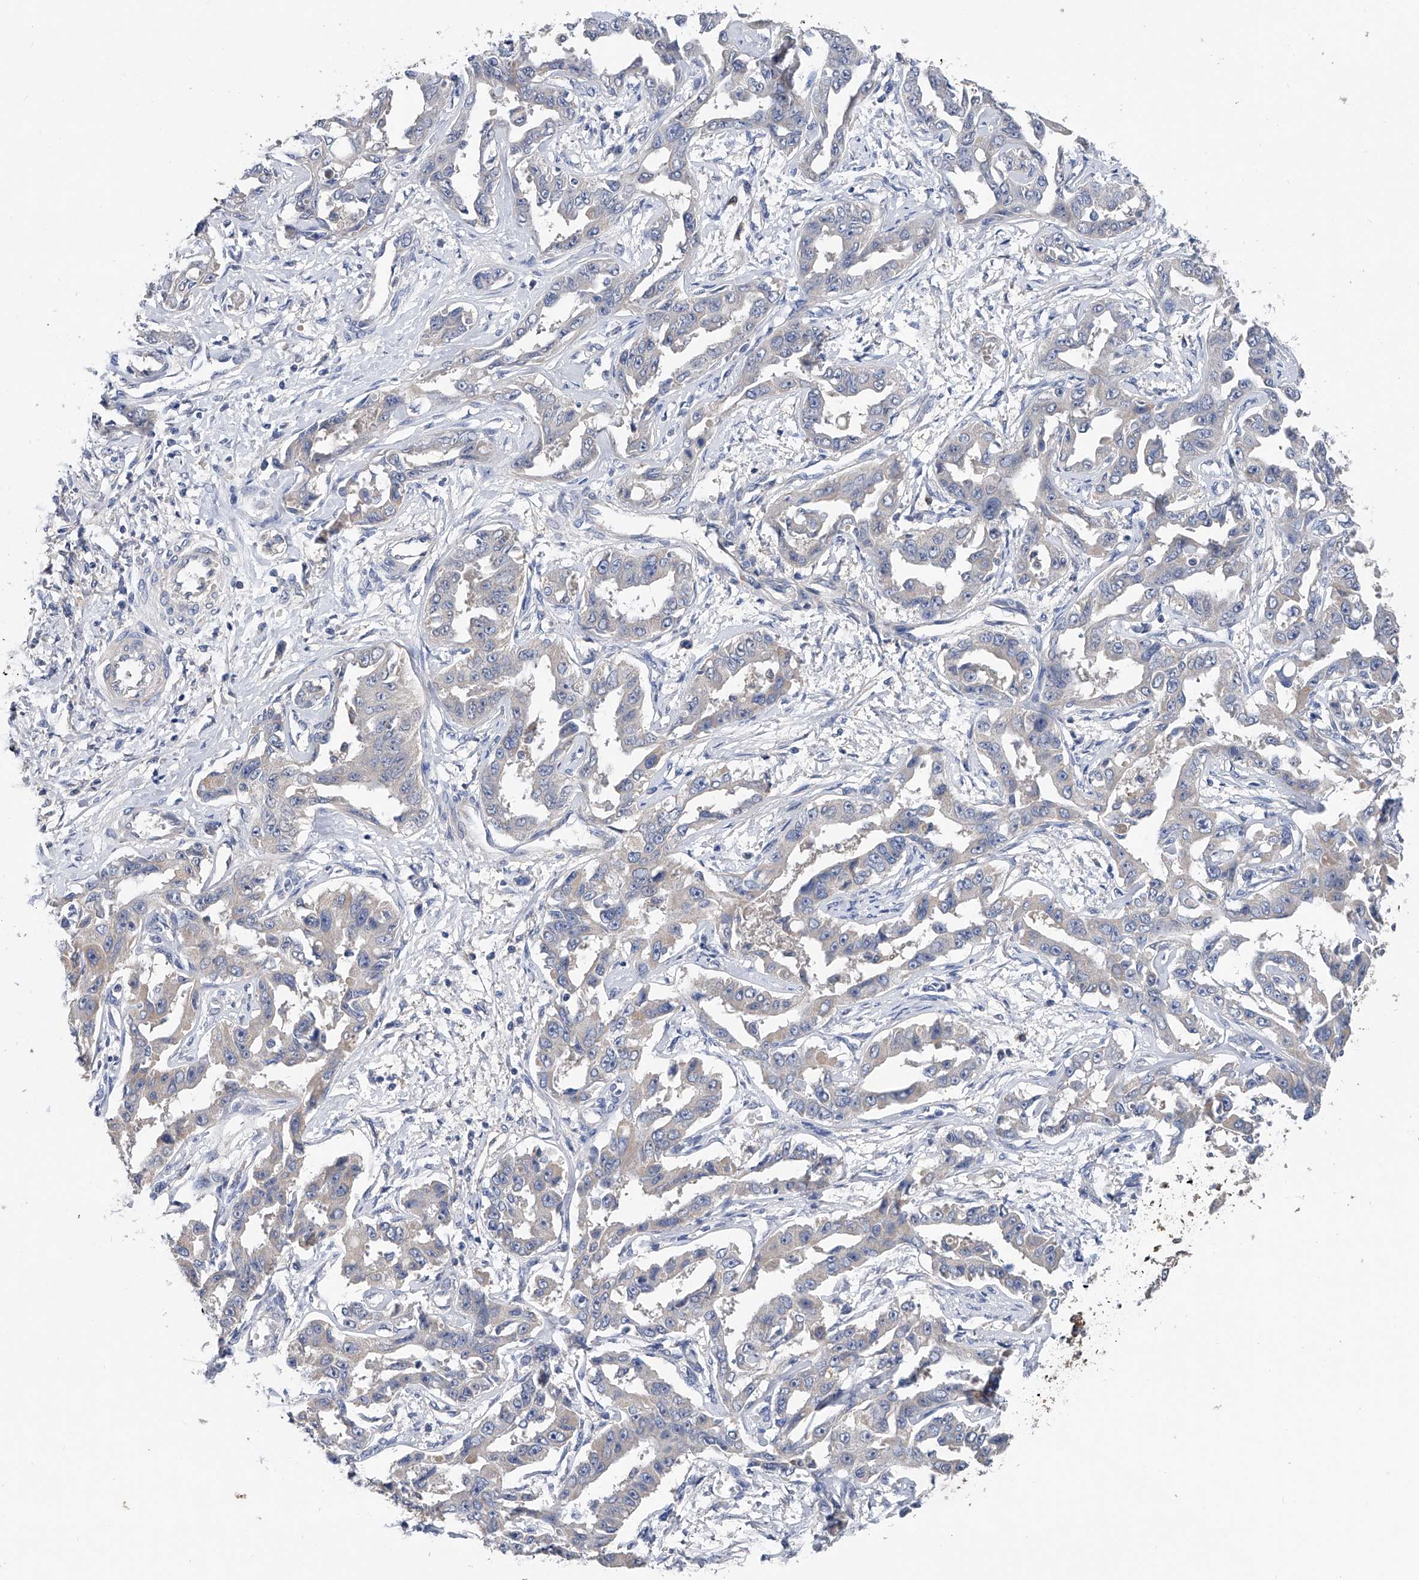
{"staining": {"intensity": "negative", "quantity": "none", "location": "none"}, "tissue": "liver cancer", "cell_type": "Tumor cells", "image_type": "cancer", "snomed": [{"axis": "morphology", "description": "Cholangiocarcinoma"}, {"axis": "topography", "description": "Liver"}], "caption": "The immunohistochemistry photomicrograph has no significant staining in tumor cells of liver cancer (cholangiocarcinoma) tissue.", "gene": "PGM3", "patient": {"sex": "male", "age": 59}}